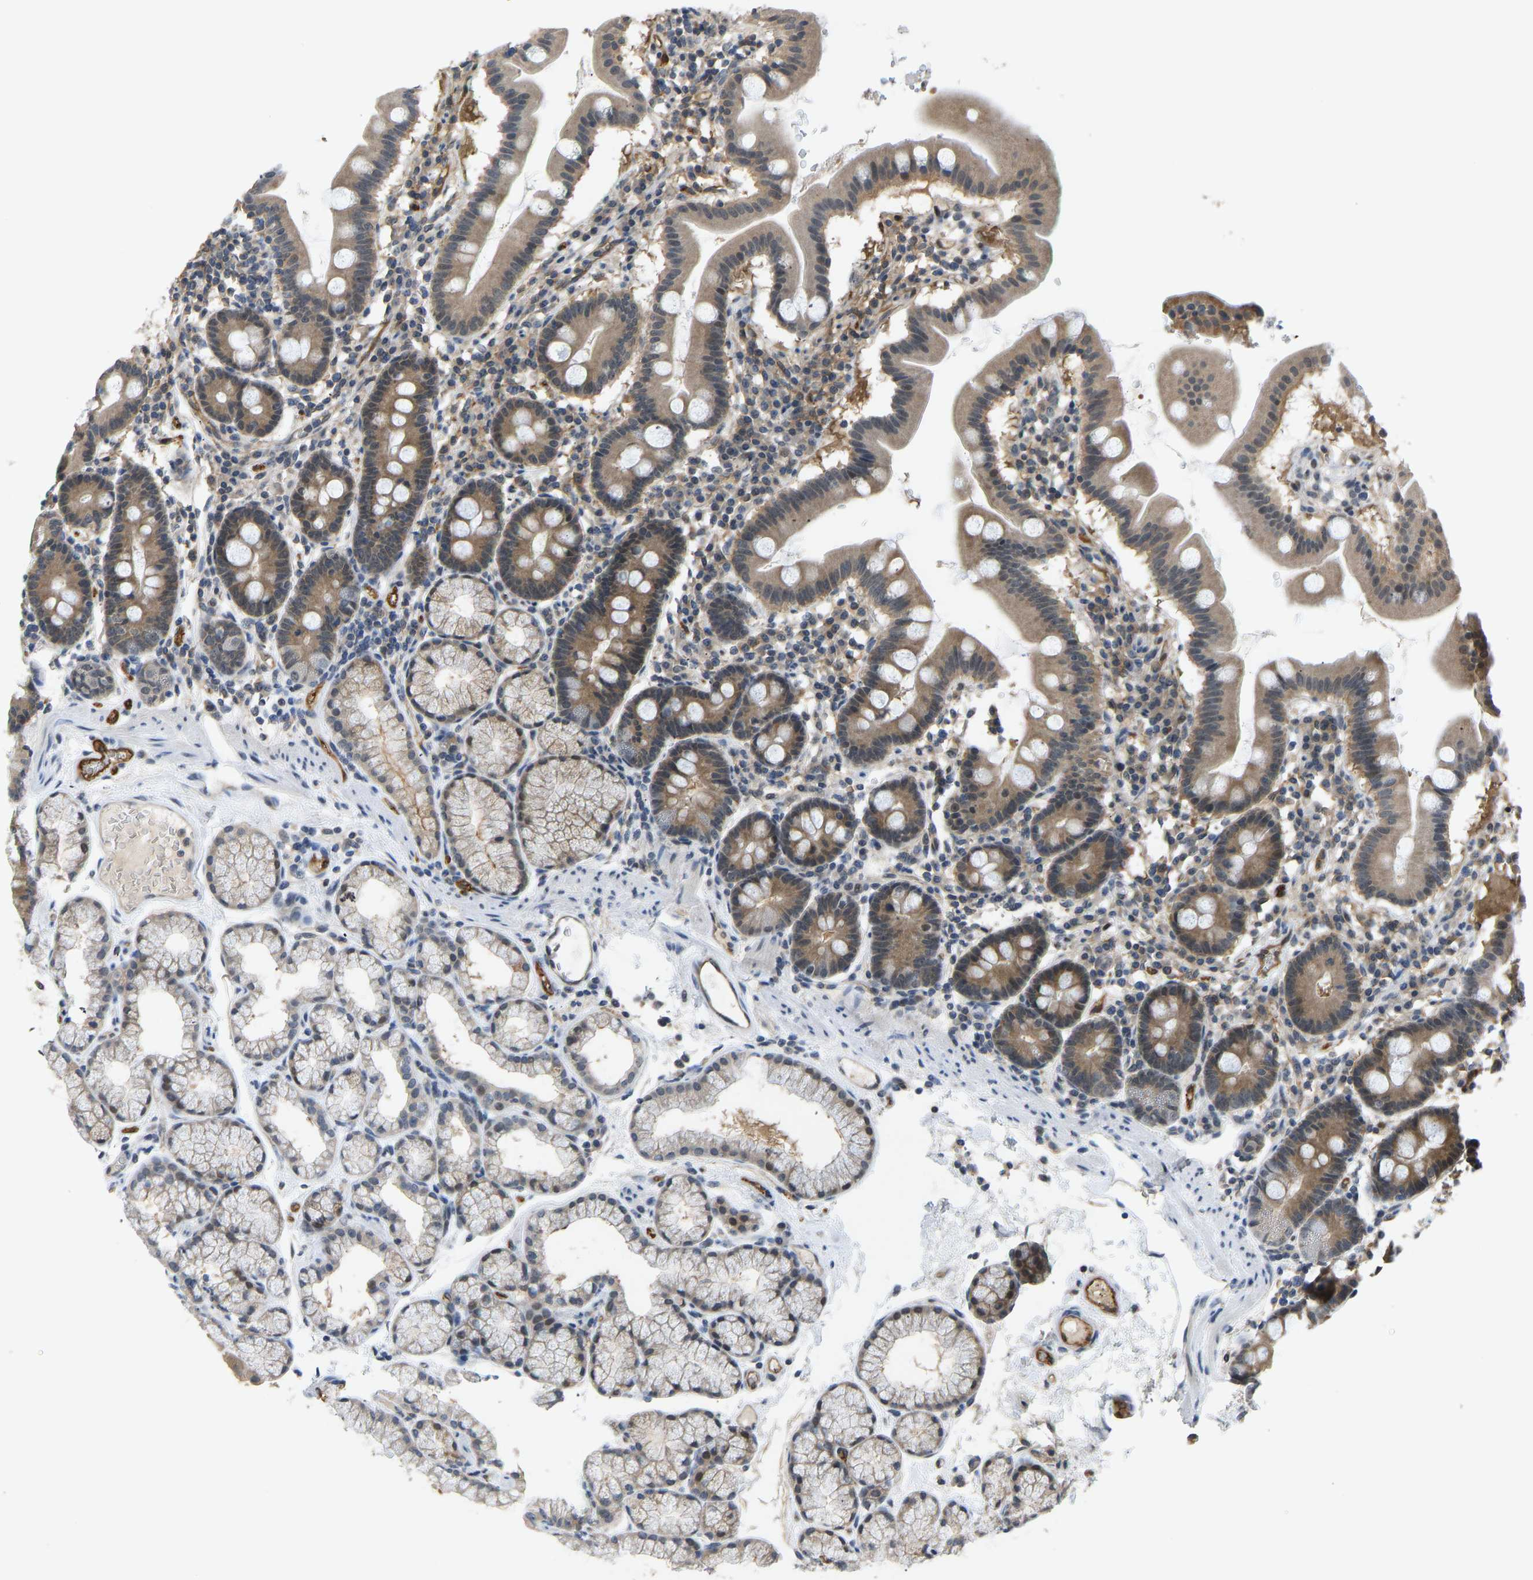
{"staining": {"intensity": "moderate", "quantity": ">75%", "location": "cytoplasmic/membranous"}, "tissue": "duodenum", "cell_type": "Glandular cells", "image_type": "normal", "snomed": [{"axis": "morphology", "description": "Normal tissue, NOS"}, {"axis": "topography", "description": "Duodenum"}], "caption": "Brown immunohistochemical staining in normal human duodenum demonstrates moderate cytoplasmic/membranous staining in about >75% of glandular cells. (Stains: DAB (3,3'-diaminobenzidine) in brown, nuclei in blue, Microscopy: brightfield microscopy at high magnification).", "gene": "CCT8", "patient": {"sex": "male", "age": 50}}